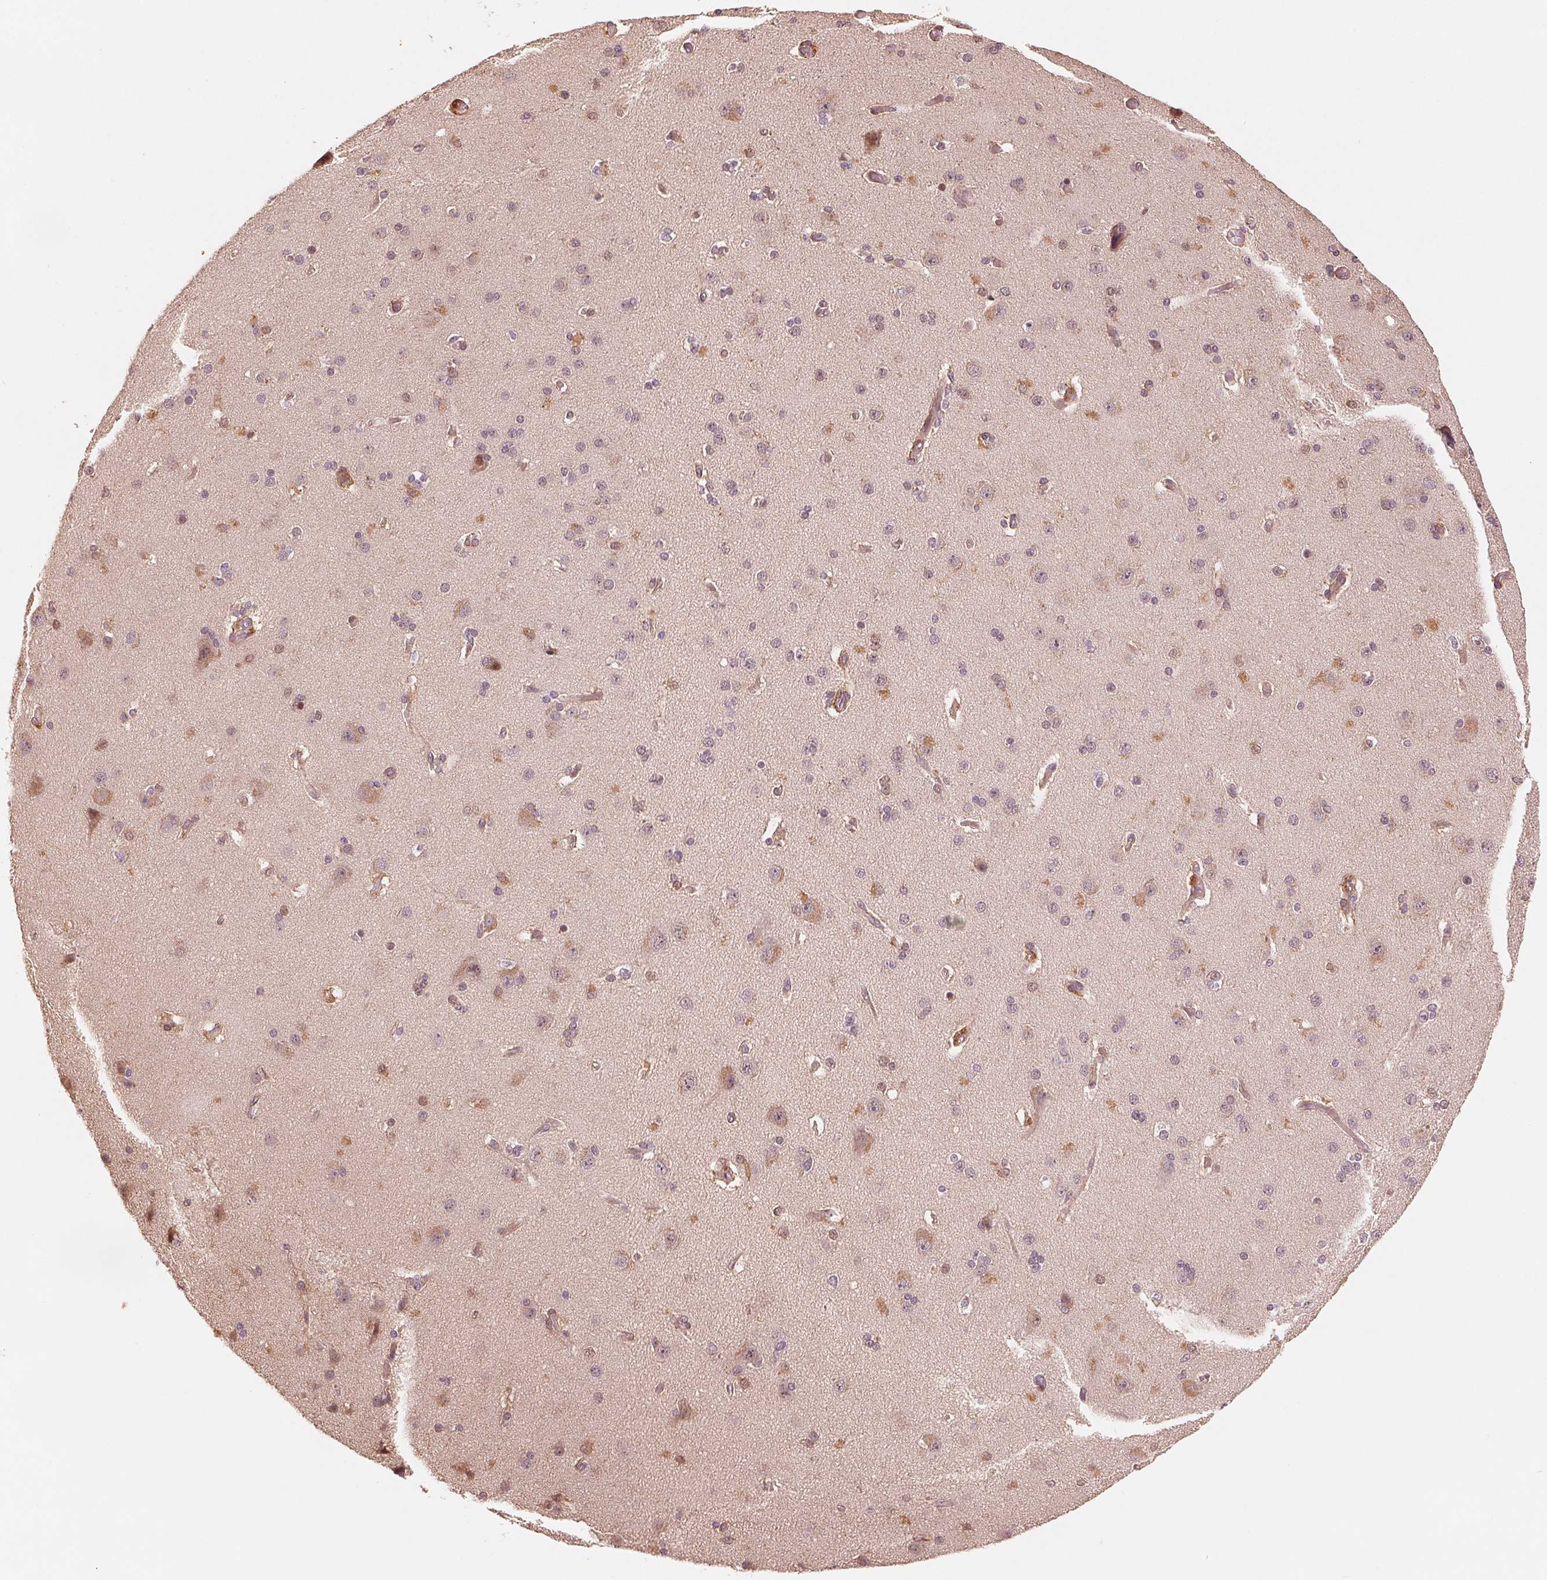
{"staining": {"intensity": "weak", "quantity": "25%-75%", "location": "cytoplasmic/membranous,nuclear"}, "tissue": "cerebral cortex", "cell_type": "Endothelial cells", "image_type": "normal", "snomed": [{"axis": "morphology", "description": "Normal tissue, NOS"}, {"axis": "morphology", "description": "Glioma, malignant, High grade"}, {"axis": "topography", "description": "Cerebral cortex"}], "caption": "Protein staining of unremarkable cerebral cortex shows weak cytoplasmic/membranous,nuclear positivity in approximately 25%-75% of endothelial cells.", "gene": "IL9R", "patient": {"sex": "male", "age": 71}}